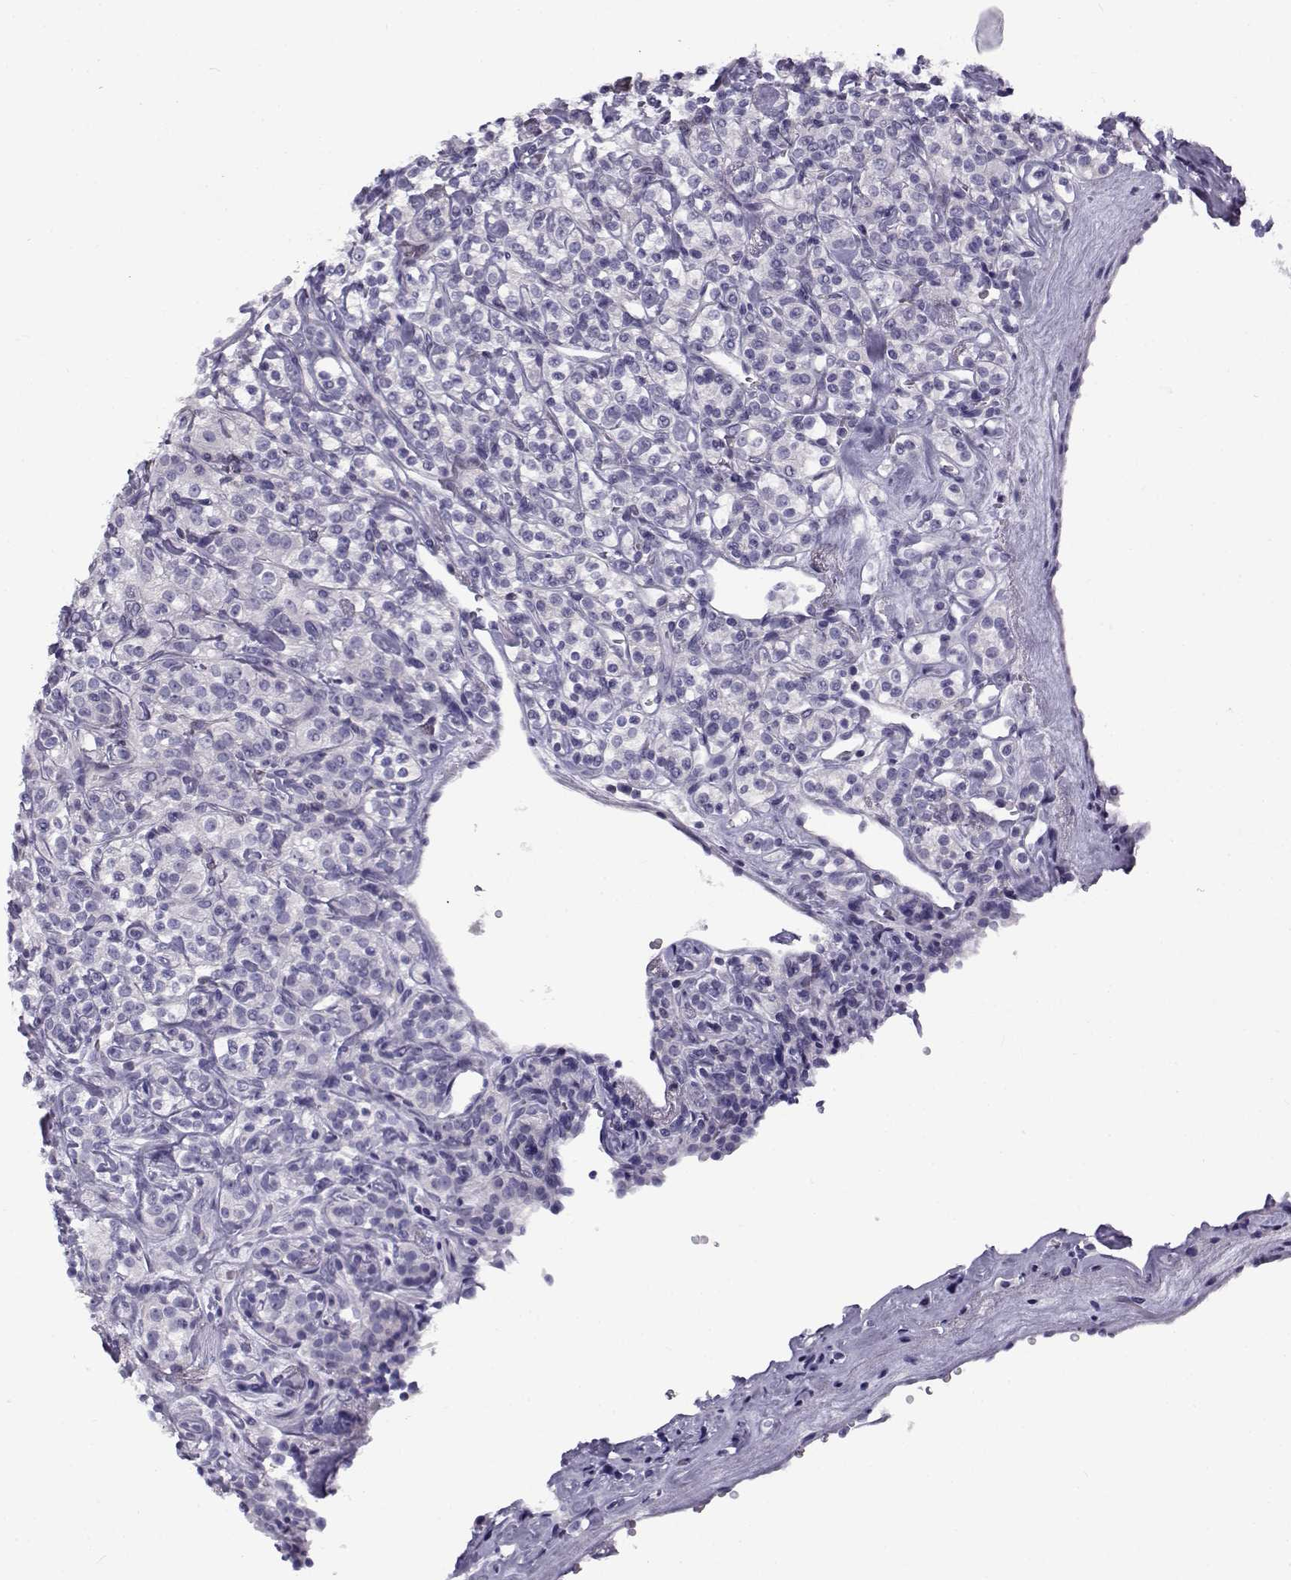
{"staining": {"intensity": "negative", "quantity": "none", "location": "none"}, "tissue": "renal cancer", "cell_type": "Tumor cells", "image_type": "cancer", "snomed": [{"axis": "morphology", "description": "Adenocarcinoma, NOS"}, {"axis": "topography", "description": "Kidney"}], "caption": "The histopathology image reveals no staining of tumor cells in renal adenocarcinoma.", "gene": "FAM166A", "patient": {"sex": "male", "age": 77}}